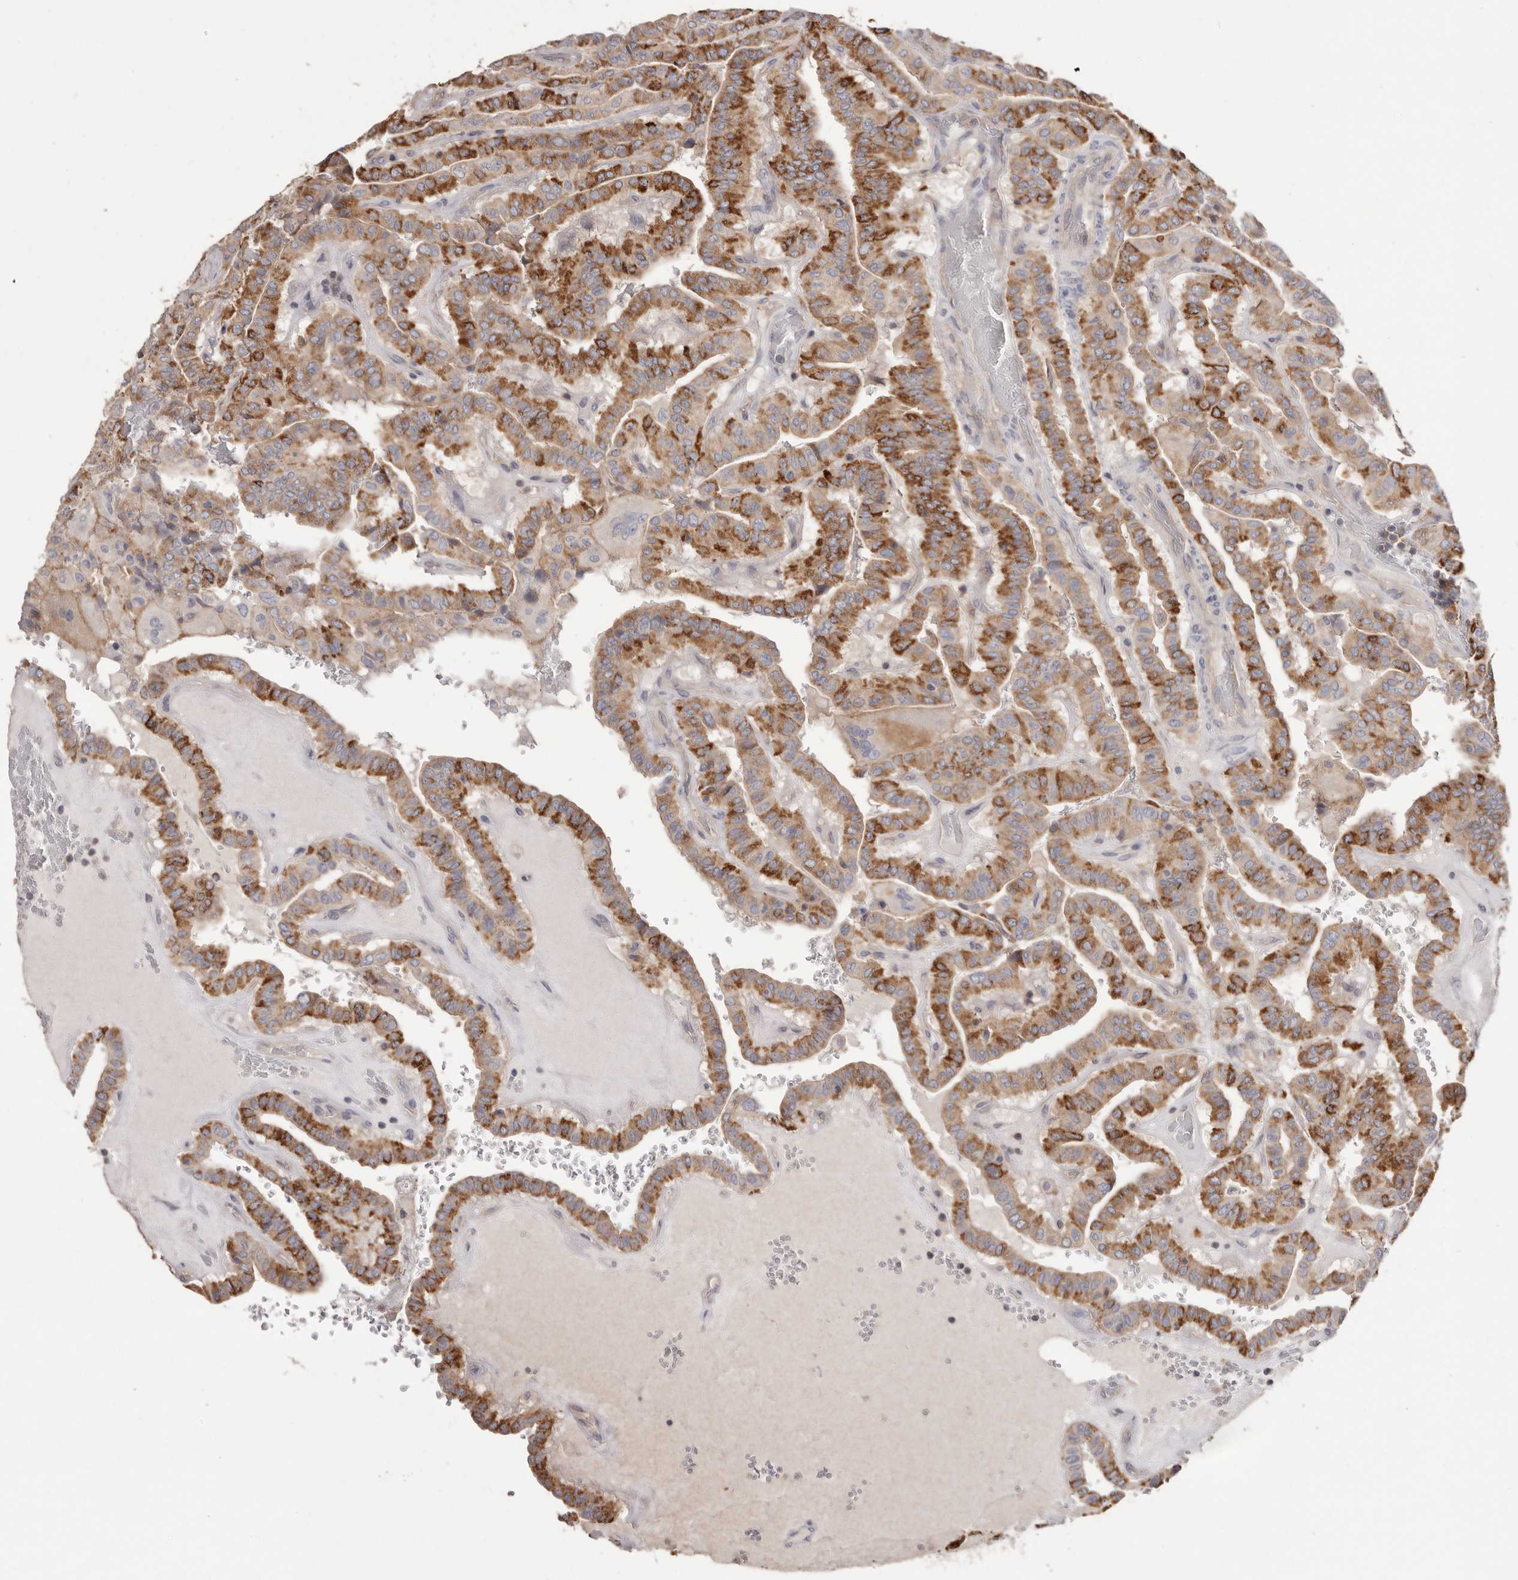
{"staining": {"intensity": "strong", "quantity": ">75%", "location": "cytoplasmic/membranous"}, "tissue": "thyroid cancer", "cell_type": "Tumor cells", "image_type": "cancer", "snomed": [{"axis": "morphology", "description": "Papillary adenocarcinoma, NOS"}, {"axis": "topography", "description": "Thyroid gland"}], "caption": "Immunohistochemical staining of human thyroid cancer (papillary adenocarcinoma) reveals strong cytoplasmic/membranous protein expression in approximately >75% of tumor cells. Using DAB (3,3'-diaminobenzidine) (brown) and hematoxylin (blue) stains, captured at high magnification using brightfield microscopy.", "gene": "MMACHC", "patient": {"sex": "male", "age": 77}}